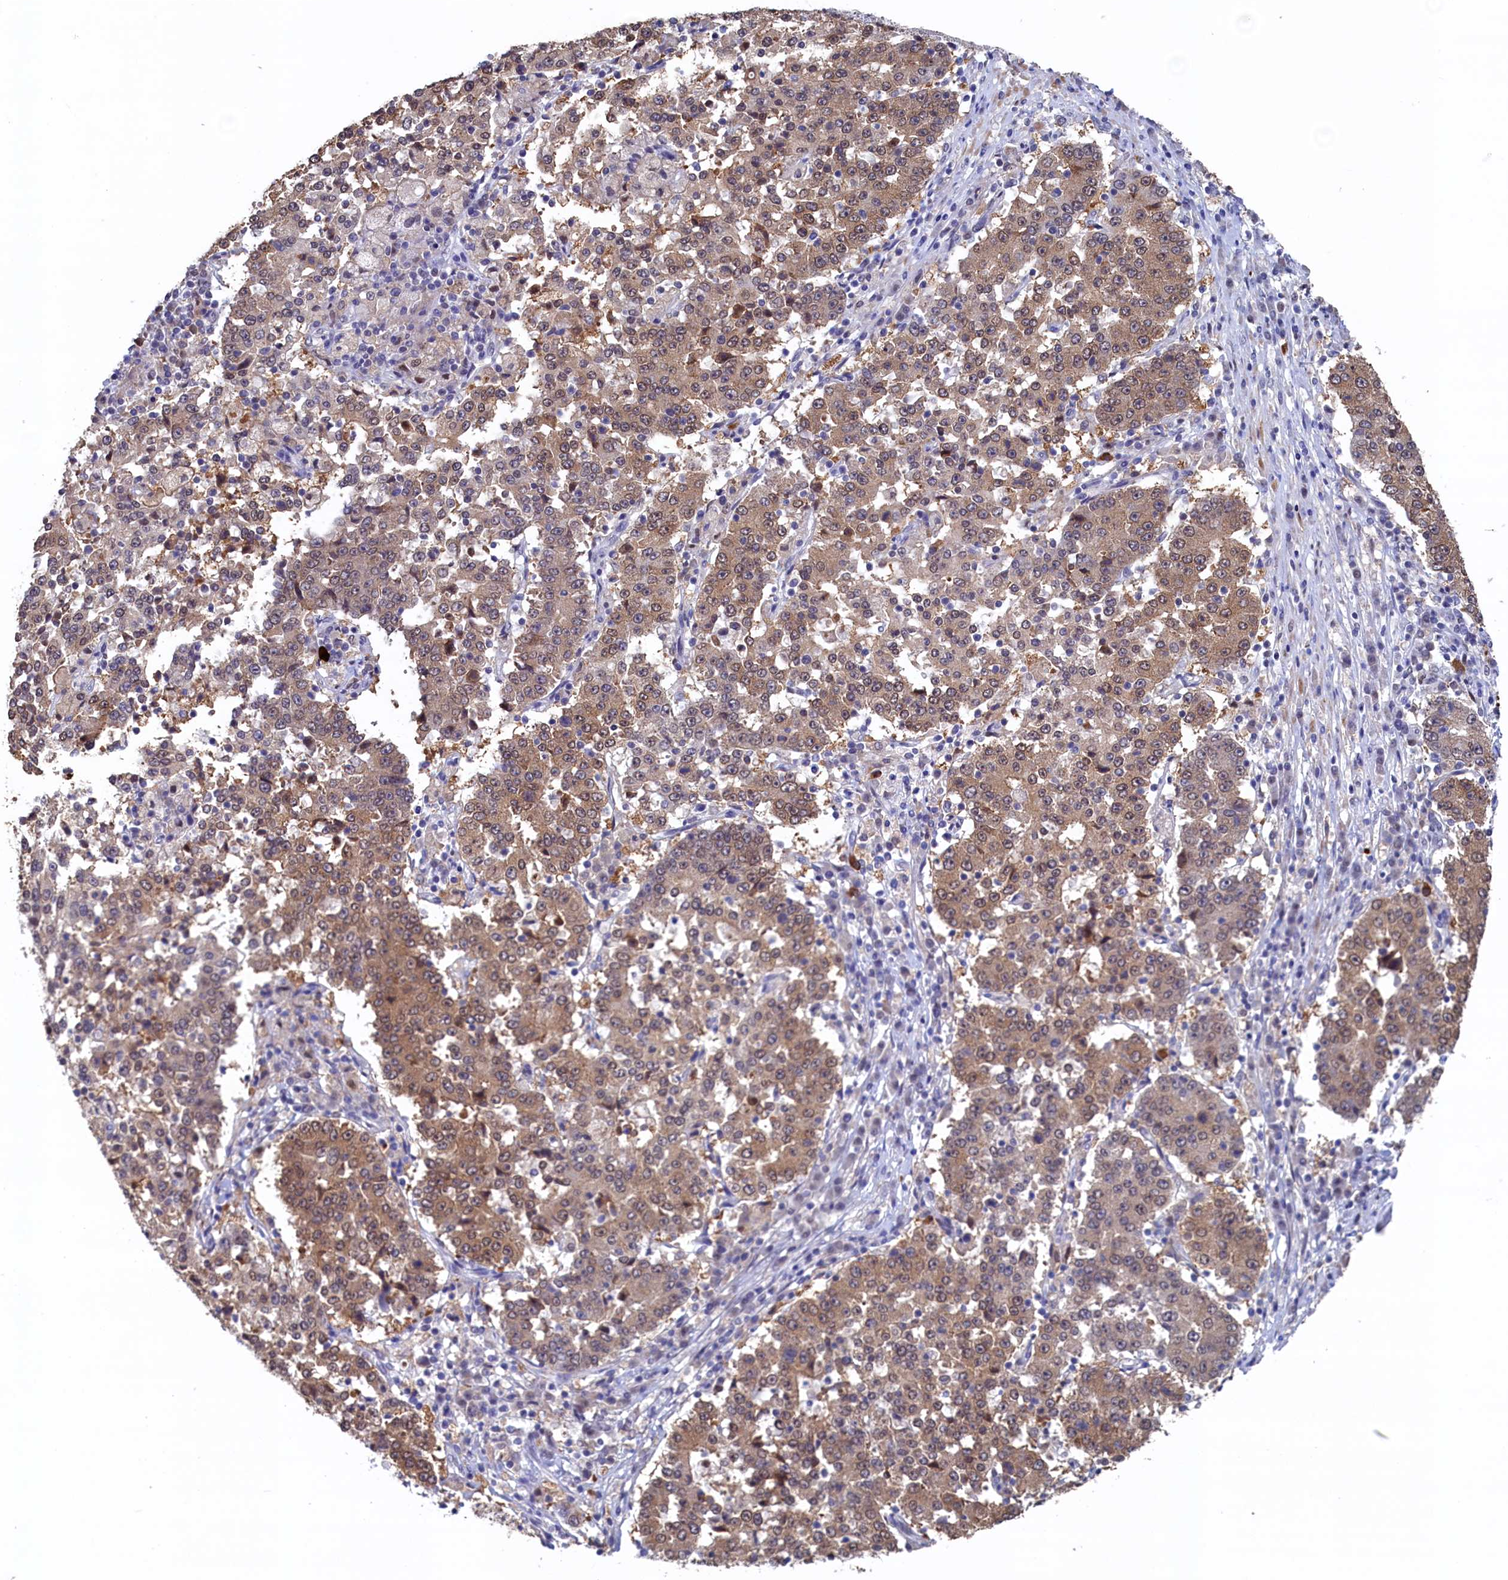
{"staining": {"intensity": "moderate", "quantity": ">75%", "location": "cytoplasmic/membranous,nuclear"}, "tissue": "stomach cancer", "cell_type": "Tumor cells", "image_type": "cancer", "snomed": [{"axis": "morphology", "description": "Adenocarcinoma, NOS"}, {"axis": "topography", "description": "Stomach"}], "caption": "There is medium levels of moderate cytoplasmic/membranous and nuclear positivity in tumor cells of stomach adenocarcinoma, as demonstrated by immunohistochemical staining (brown color).", "gene": "AHCY", "patient": {"sex": "male", "age": 59}}